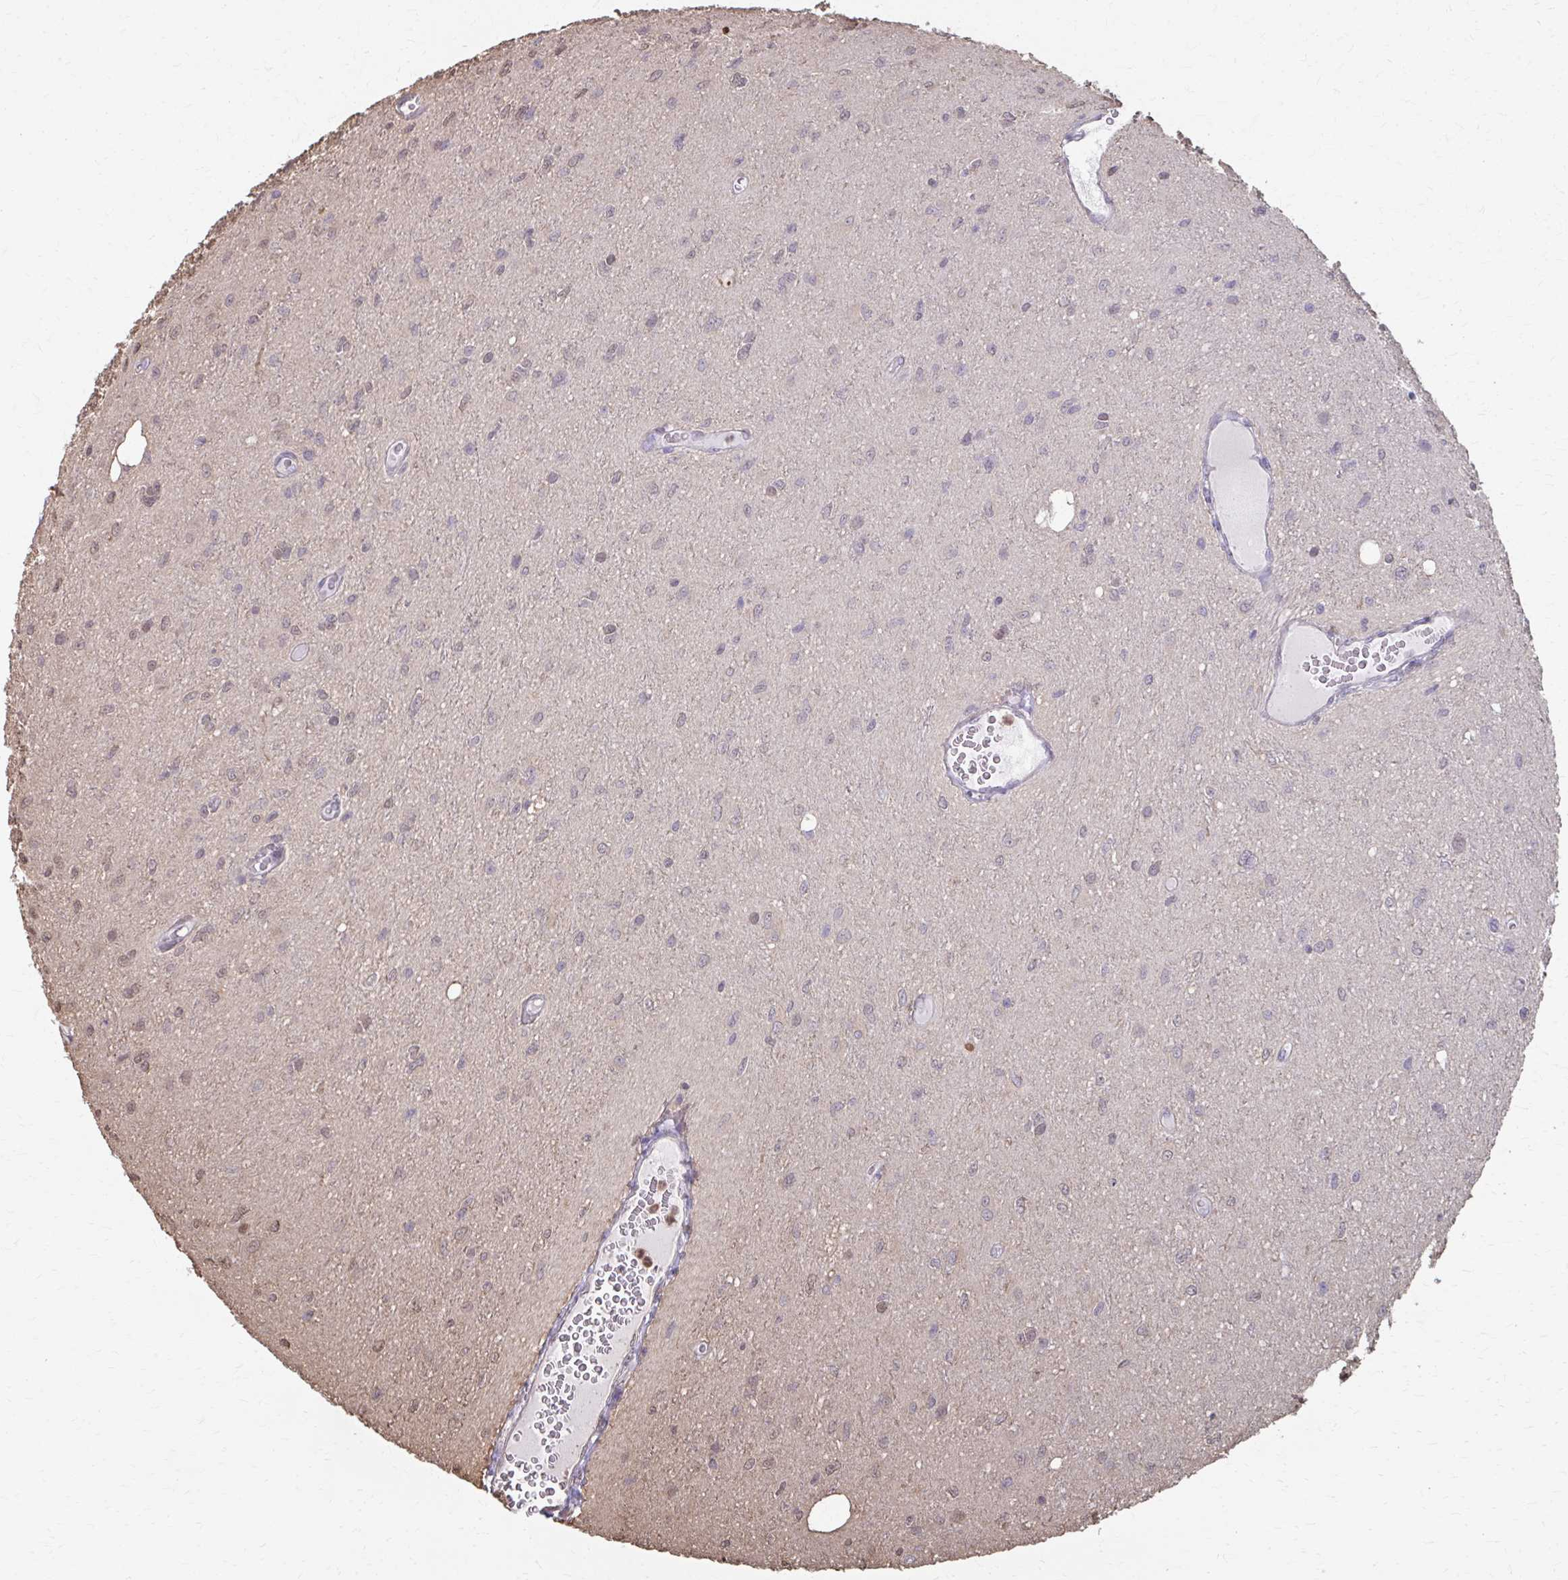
{"staining": {"intensity": "weak", "quantity": "<25%", "location": "nuclear"}, "tissue": "glioma", "cell_type": "Tumor cells", "image_type": "cancer", "snomed": [{"axis": "morphology", "description": "Glioma, malignant, Low grade"}, {"axis": "topography", "description": "Cerebellum"}], "caption": "Immunohistochemistry photomicrograph of malignant glioma (low-grade) stained for a protein (brown), which shows no staining in tumor cells.", "gene": "ING4", "patient": {"sex": "female", "age": 5}}